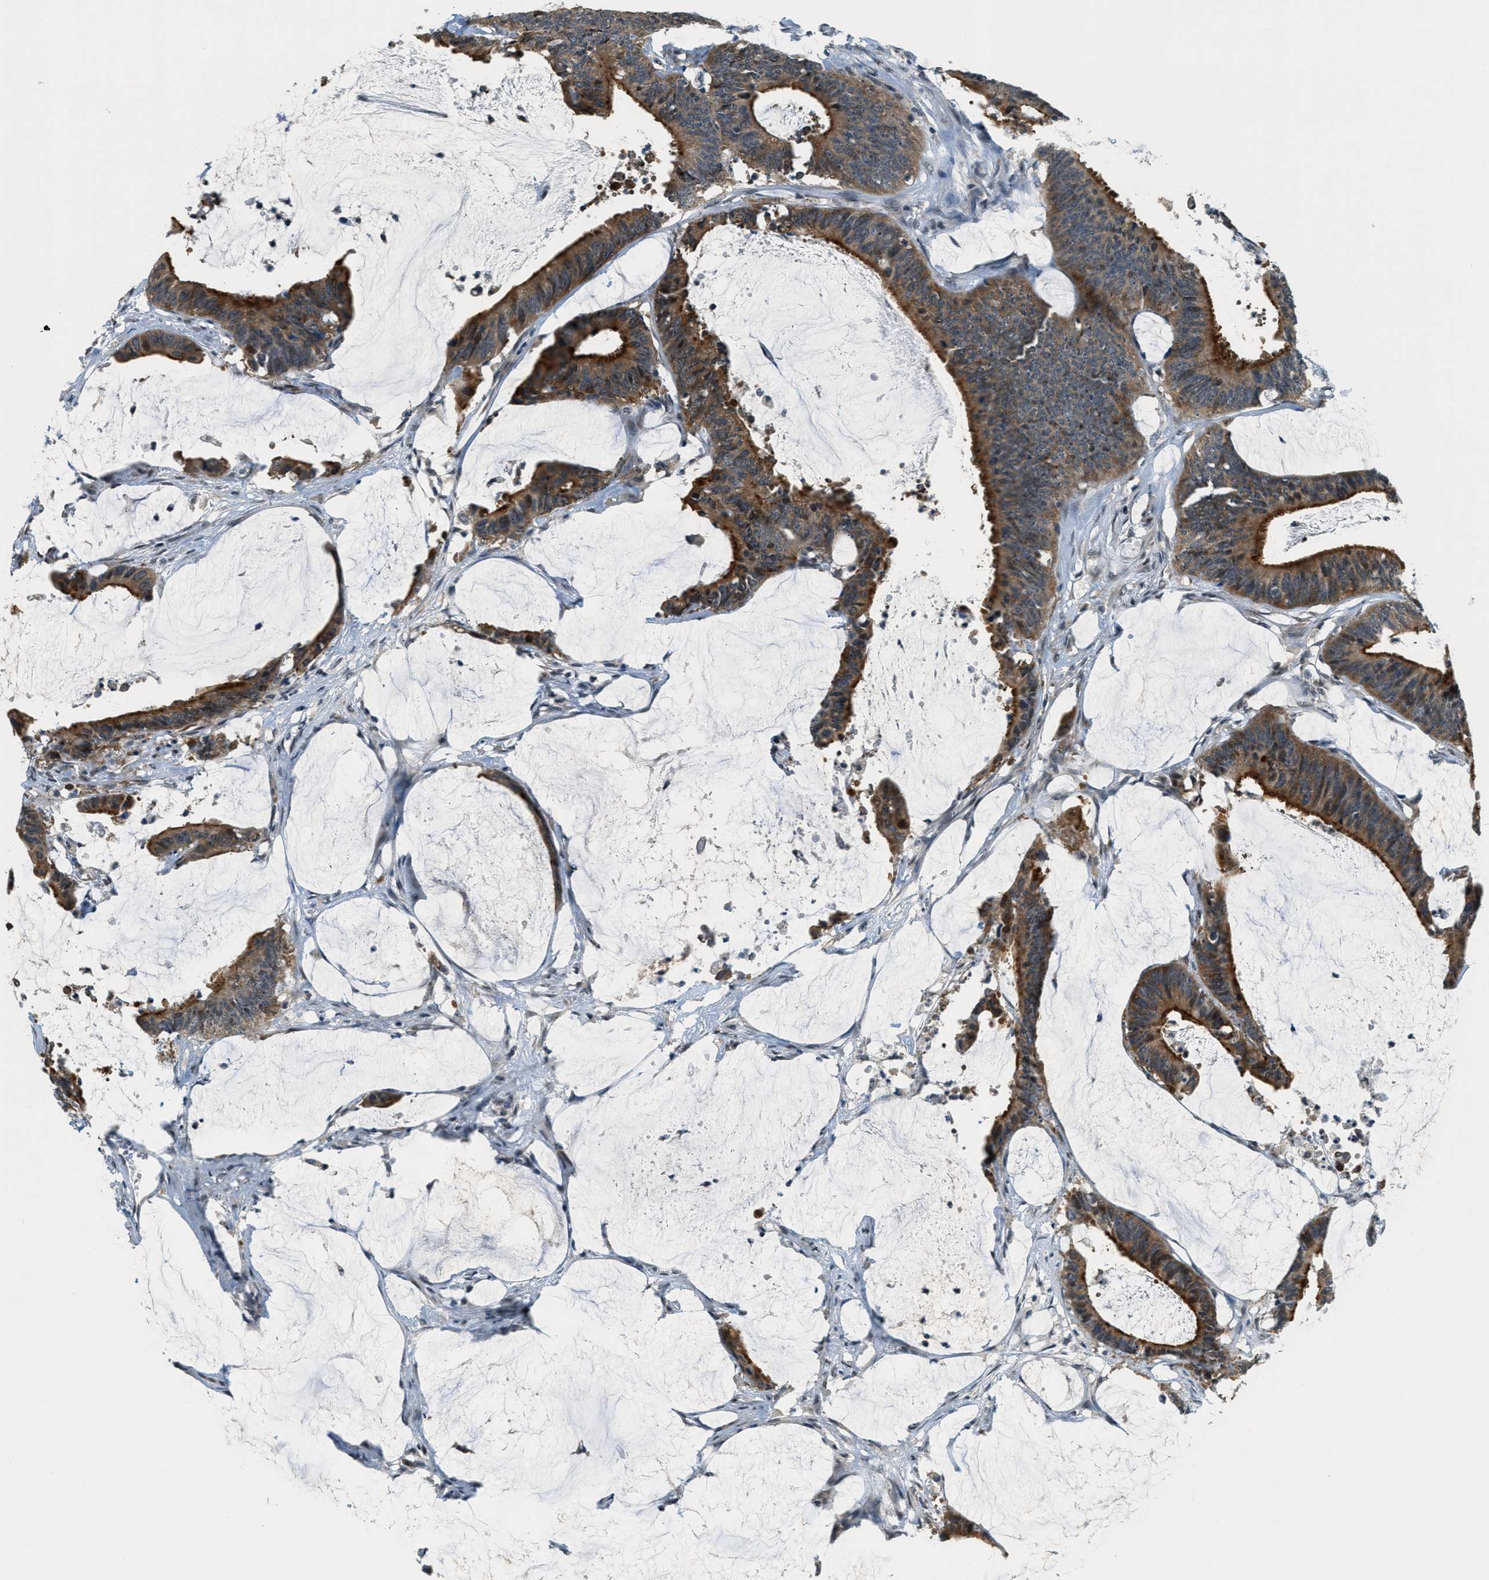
{"staining": {"intensity": "strong", "quantity": "25%-75%", "location": "cytoplasmic/membranous"}, "tissue": "colorectal cancer", "cell_type": "Tumor cells", "image_type": "cancer", "snomed": [{"axis": "morphology", "description": "Adenocarcinoma, NOS"}, {"axis": "topography", "description": "Rectum"}], "caption": "About 25%-75% of tumor cells in human colorectal cancer reveal strong cytoplasmic/membranous protein staining as visualized by brown immunohistochemical staining.", "gene": "RAB11FIP1", "patient": {"sex": "female", "age": 66}}